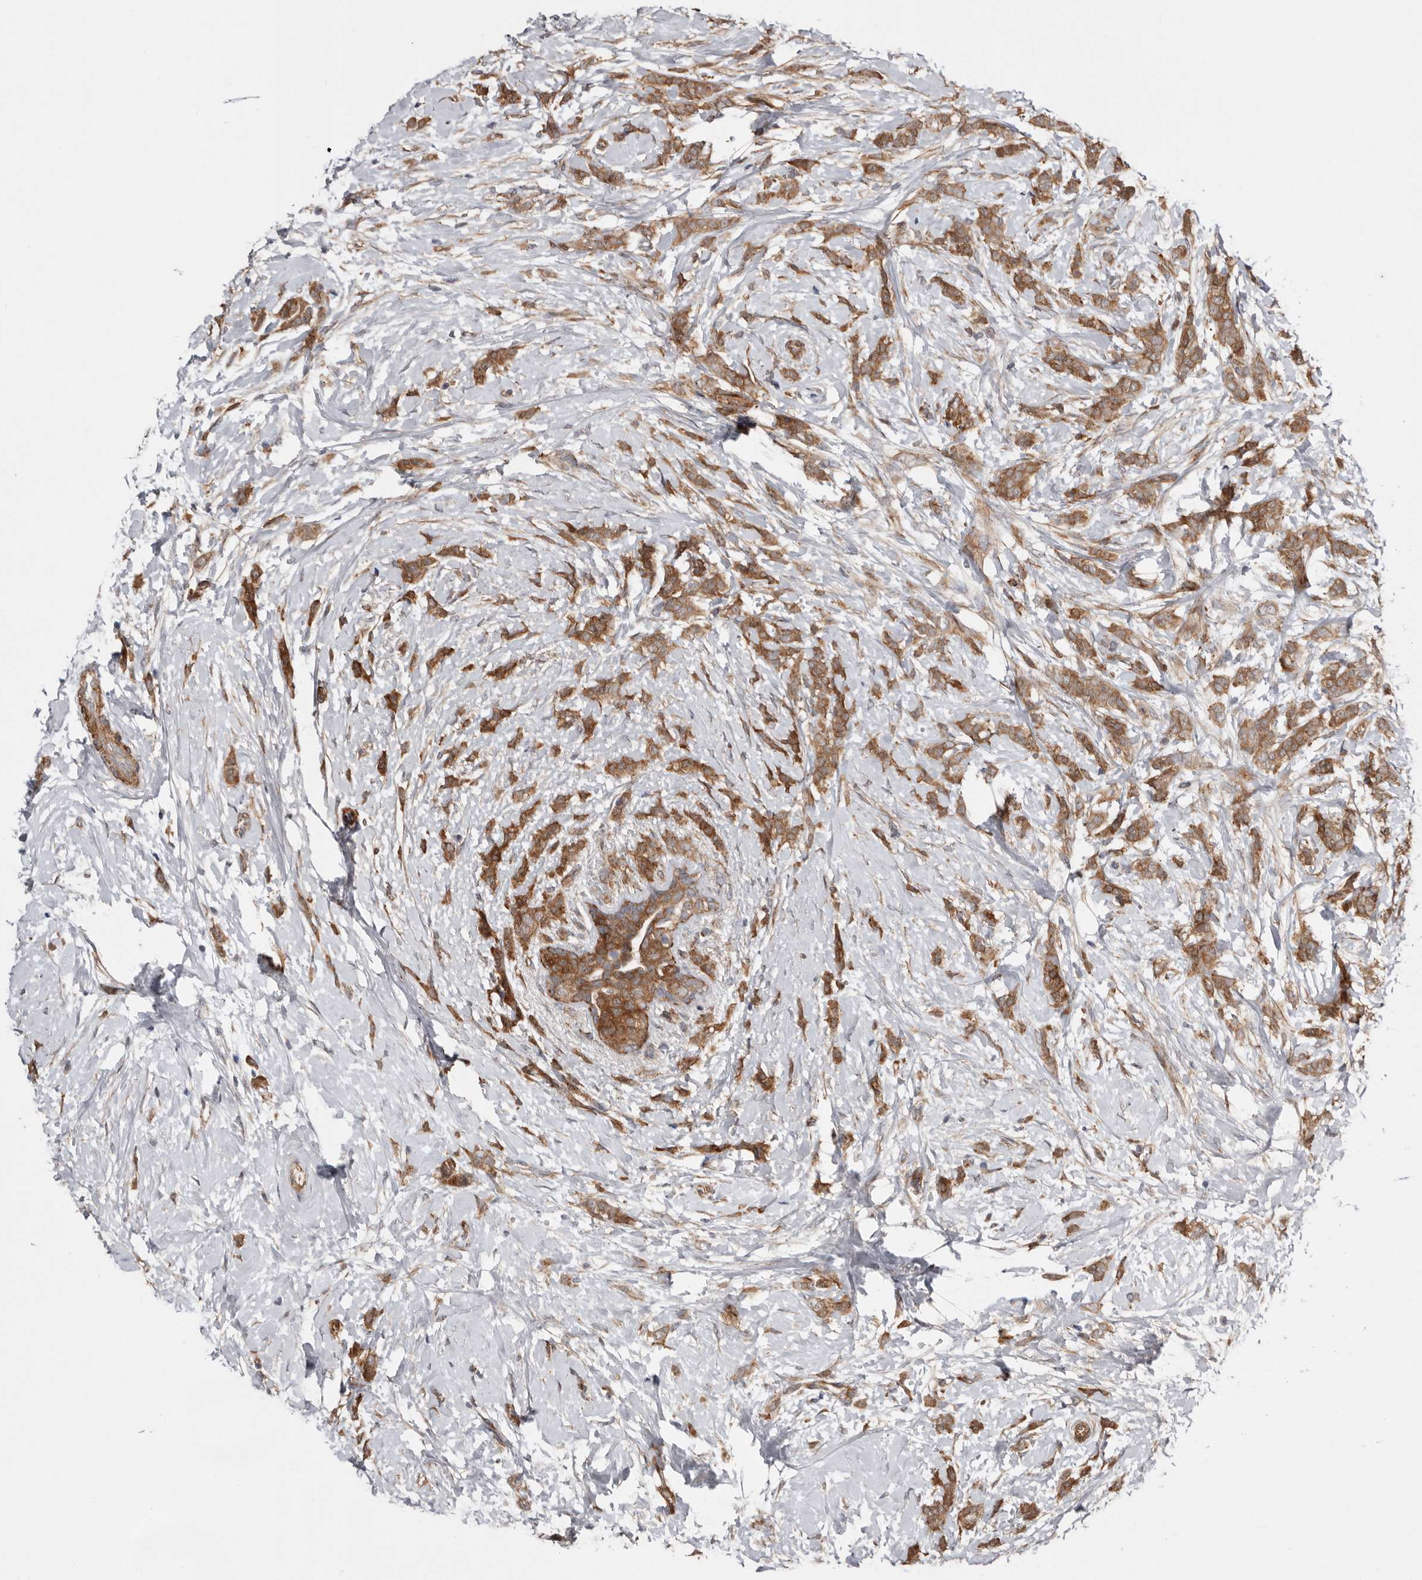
{"staining": {"intensity": "moderate", "quantity": ">75%", "location": "cytoplasmic/membranous"}, "tissue": "breast cancer", "cell_type": "Tumor cells", "image_type": "cancer", "snomed": [{"axis": "morphology", "description": "Lobular carcinoma, in situ"}, {"axis": "morphology", "description": "Lobular carcinoma"}, {"axis": "topography", "description": "Breast"}], "caption": "The histopathology image reveals immunohistochemical staining of breast cancer. There is moderate cytoplasmic/membranous expression is identified in about >75% of tumor cells. The staining was performed using DAB (3,3'-diaminobenzidine), with brown indicating positive protein expression. Nuclei are stained blue with hematoxylin.", "gene": "PROKR1", "patient": {"sex": "female", "age": 41}}